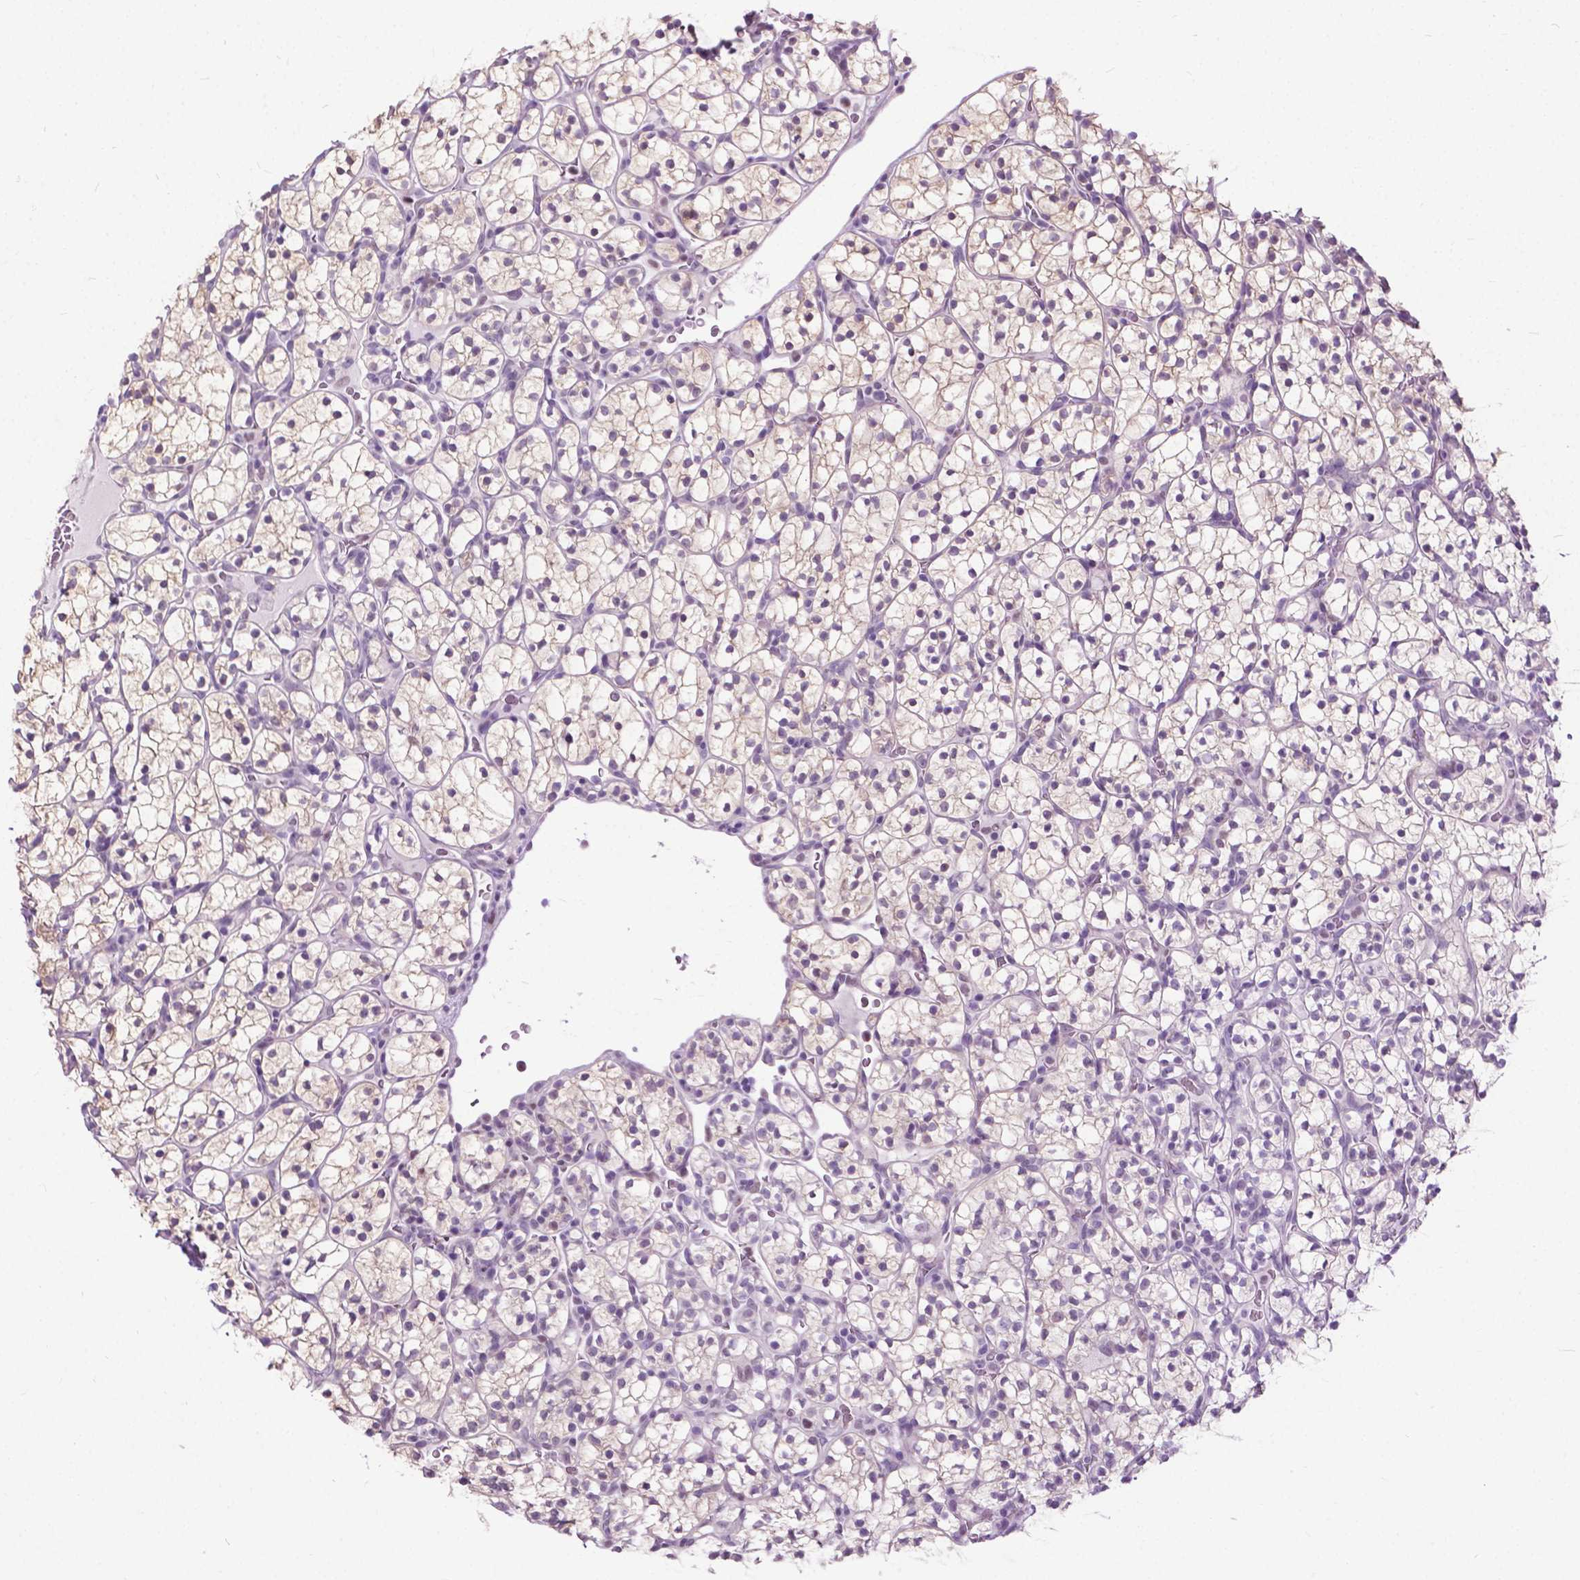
{"staining": {"intensity": "negative", "quantity": "none", "location": "none"}, "tissue": "renal cancer", "cell_type": "Tumor cells", "image_type": "cancer", "snomed": [{"axis": "morphology", "description": "Adenocarcinoma, NOS"}, {"axis": "topography", "description": "Kidney"}], "caption": "DAB immunohistochemical staining of human renal cancer exhibits no significant positivity in tumor cells.", "gene": "APCDD1L", "patient": {"sex": "female", "age": 89}}